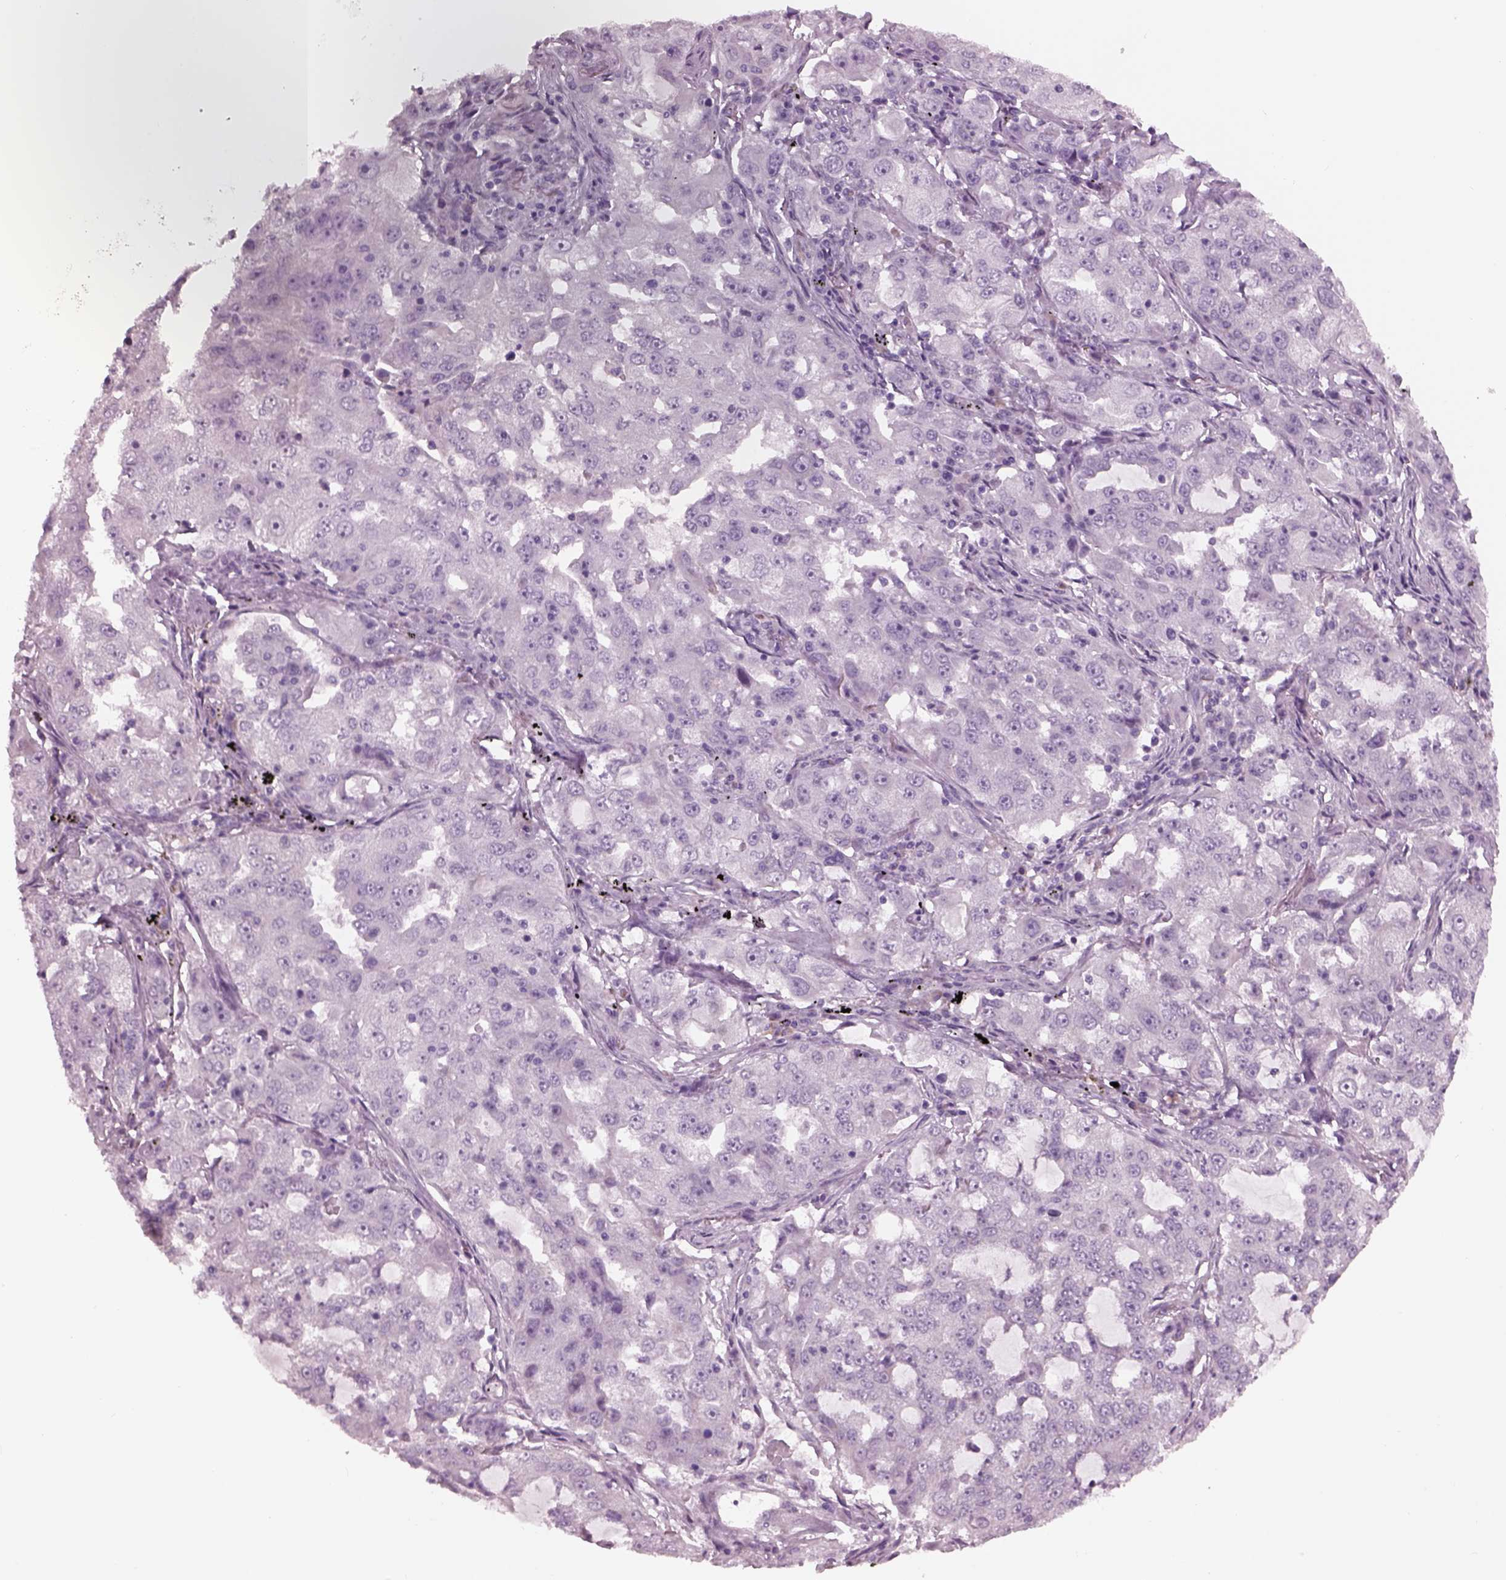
{"staining": {"intensity": "negative", "quantity": "none", "location": "none"}, "tissue": "lung cancer", "cell_type": "Tumor cells", "image_type": "cancer", "snomed": [{"axis": "morphology", "description": "Adenocarcinoma, NOS"}, {"axis": "topography", "description": "Lung"}], "caption": "DAB (3,3'-diaminobenzidine) immunohistochemical staining of adenocarcinoma (lung) exhibits no significant staining in tumor cells.", "gene": "CYLC1", "patient": {"sex": "female", "age": 61}}